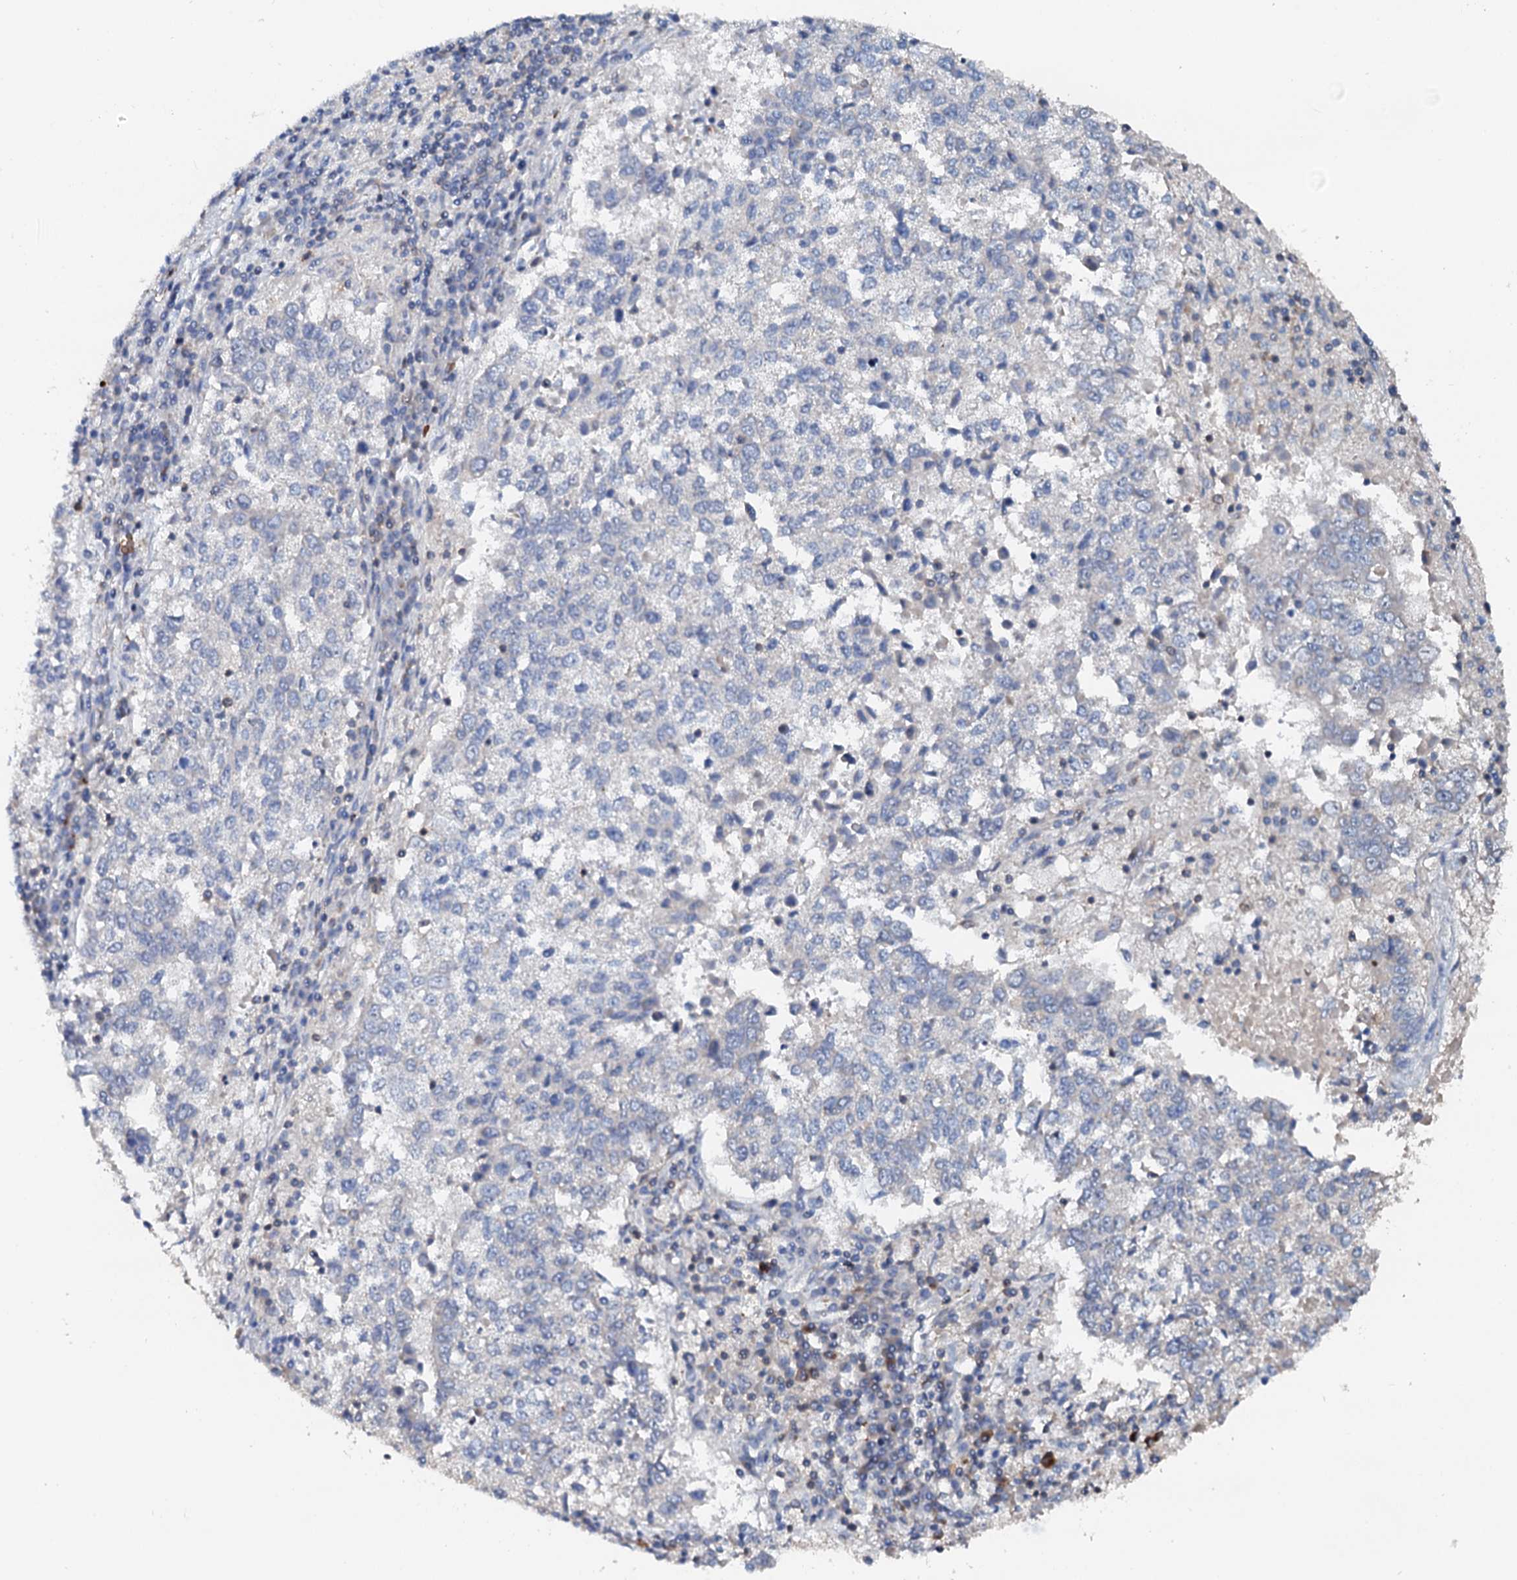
{"staining": {"intensity": "negative", "quantity": "none", "location": "none"}, "tissue": "lung cancer", "cell_type": "Tumor cells", "image_type": "cancer", "snomed": [{"axis": "morphology", "description": "Squamous cell carcinoma, NOS"}, {"axis": "topography", "description": "Lung"}], "caption": "IHC photomicrograph of human squamous cell carcinoma (lung) stained for a protein (brown), which shows no positivity in tumor cells.", "gene": "GRK2", "patient": {"sex": "male", "age": 73}}